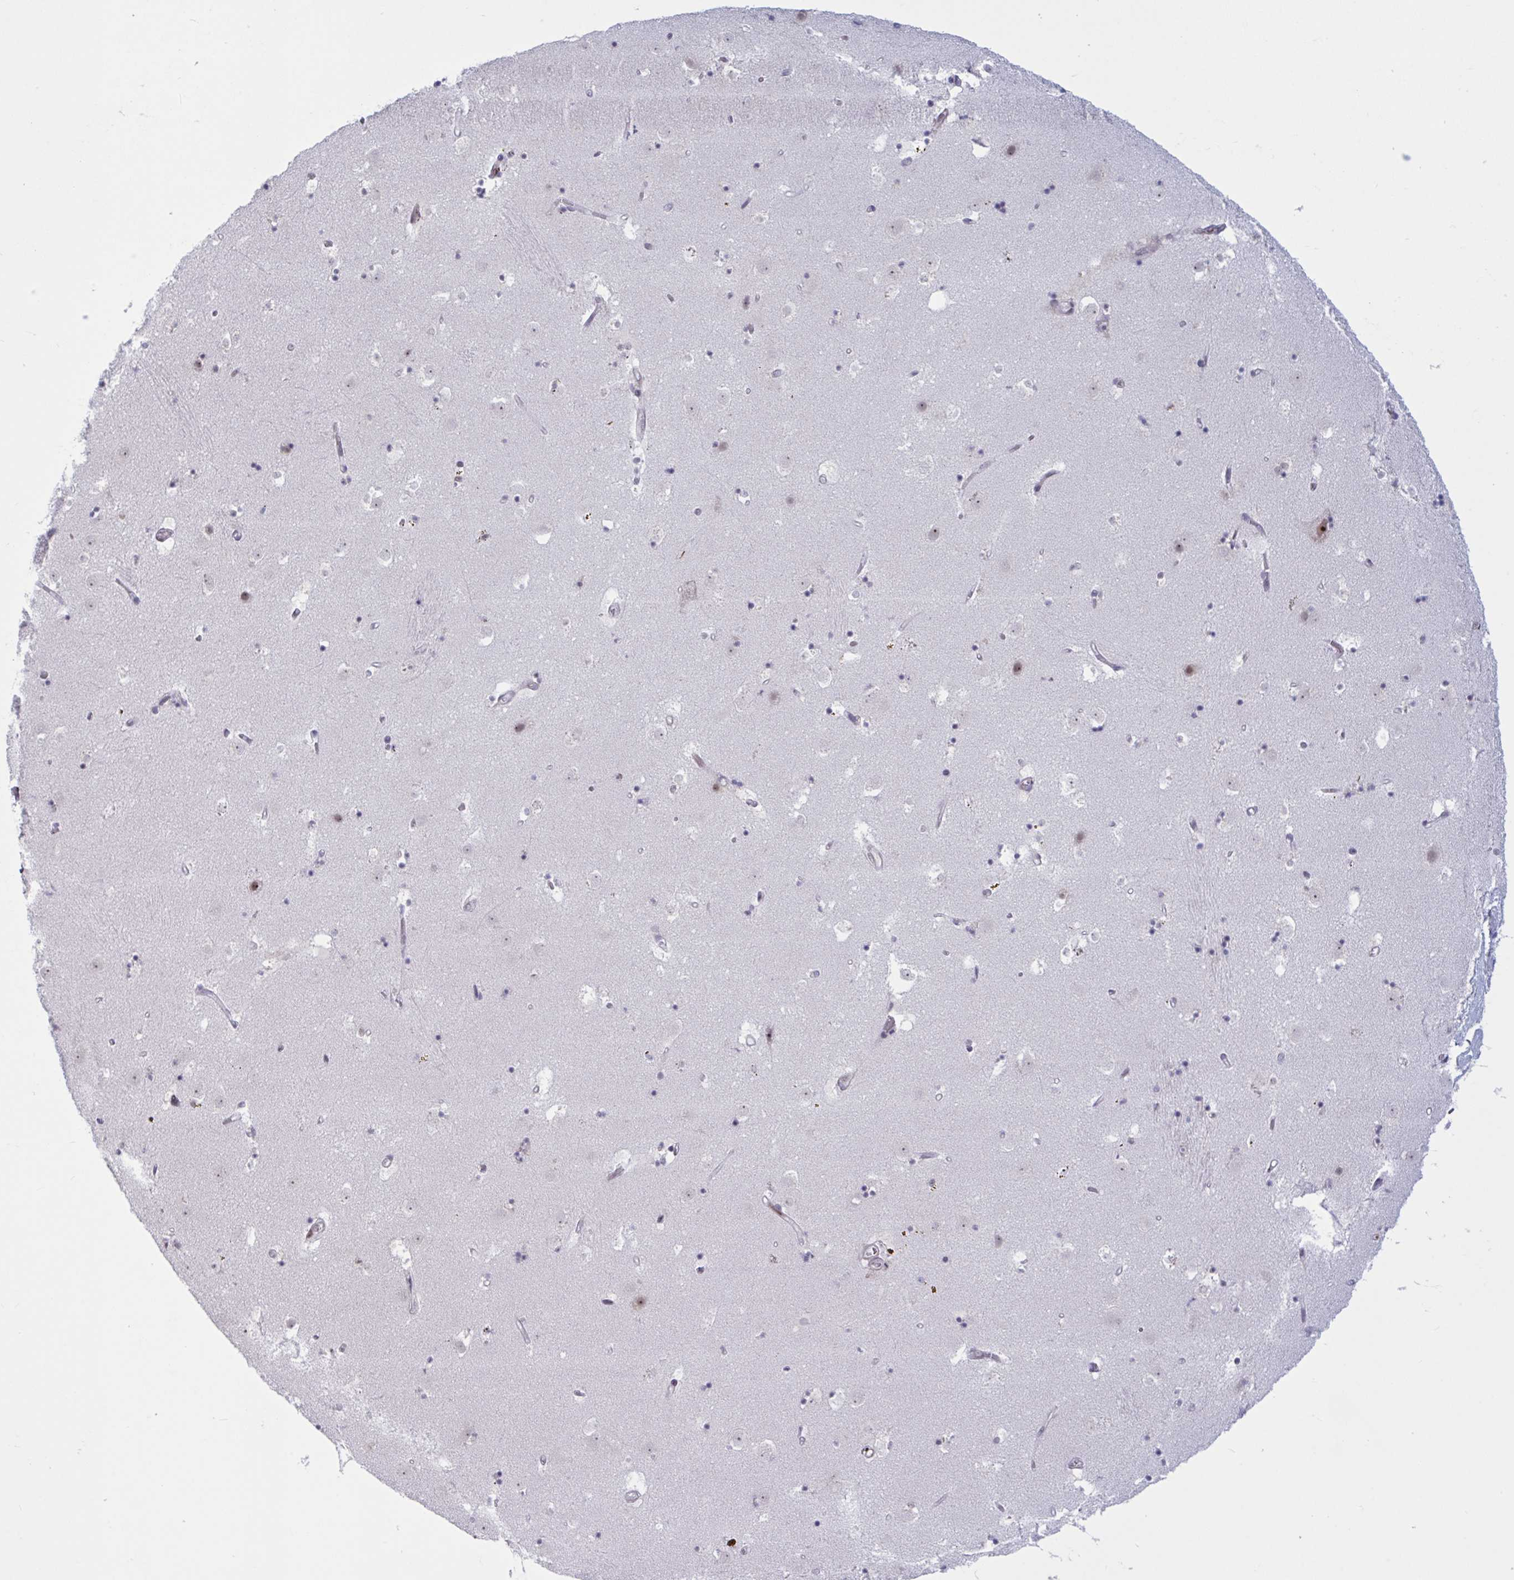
{"staining": {"intensity": "weak", "quantity": "25%-75%", "location": "nuclear"}, "tissue": "caudate", "cell_type": "Glial cells", "image_type": "normal", "snomed": [{"axis": "morphology", "description": "Normal tissue, NOS"}, {"axis": "topography", "description": "Lateral ventricle wall"}], "caption": "The histopathology image demonstrates staining of unremarkable caudate, revealing weak nuclear protein positivity (brown color) within glial cells.", "gene": "PRMT6", "patient": {"sex": "male", "age": 58}}